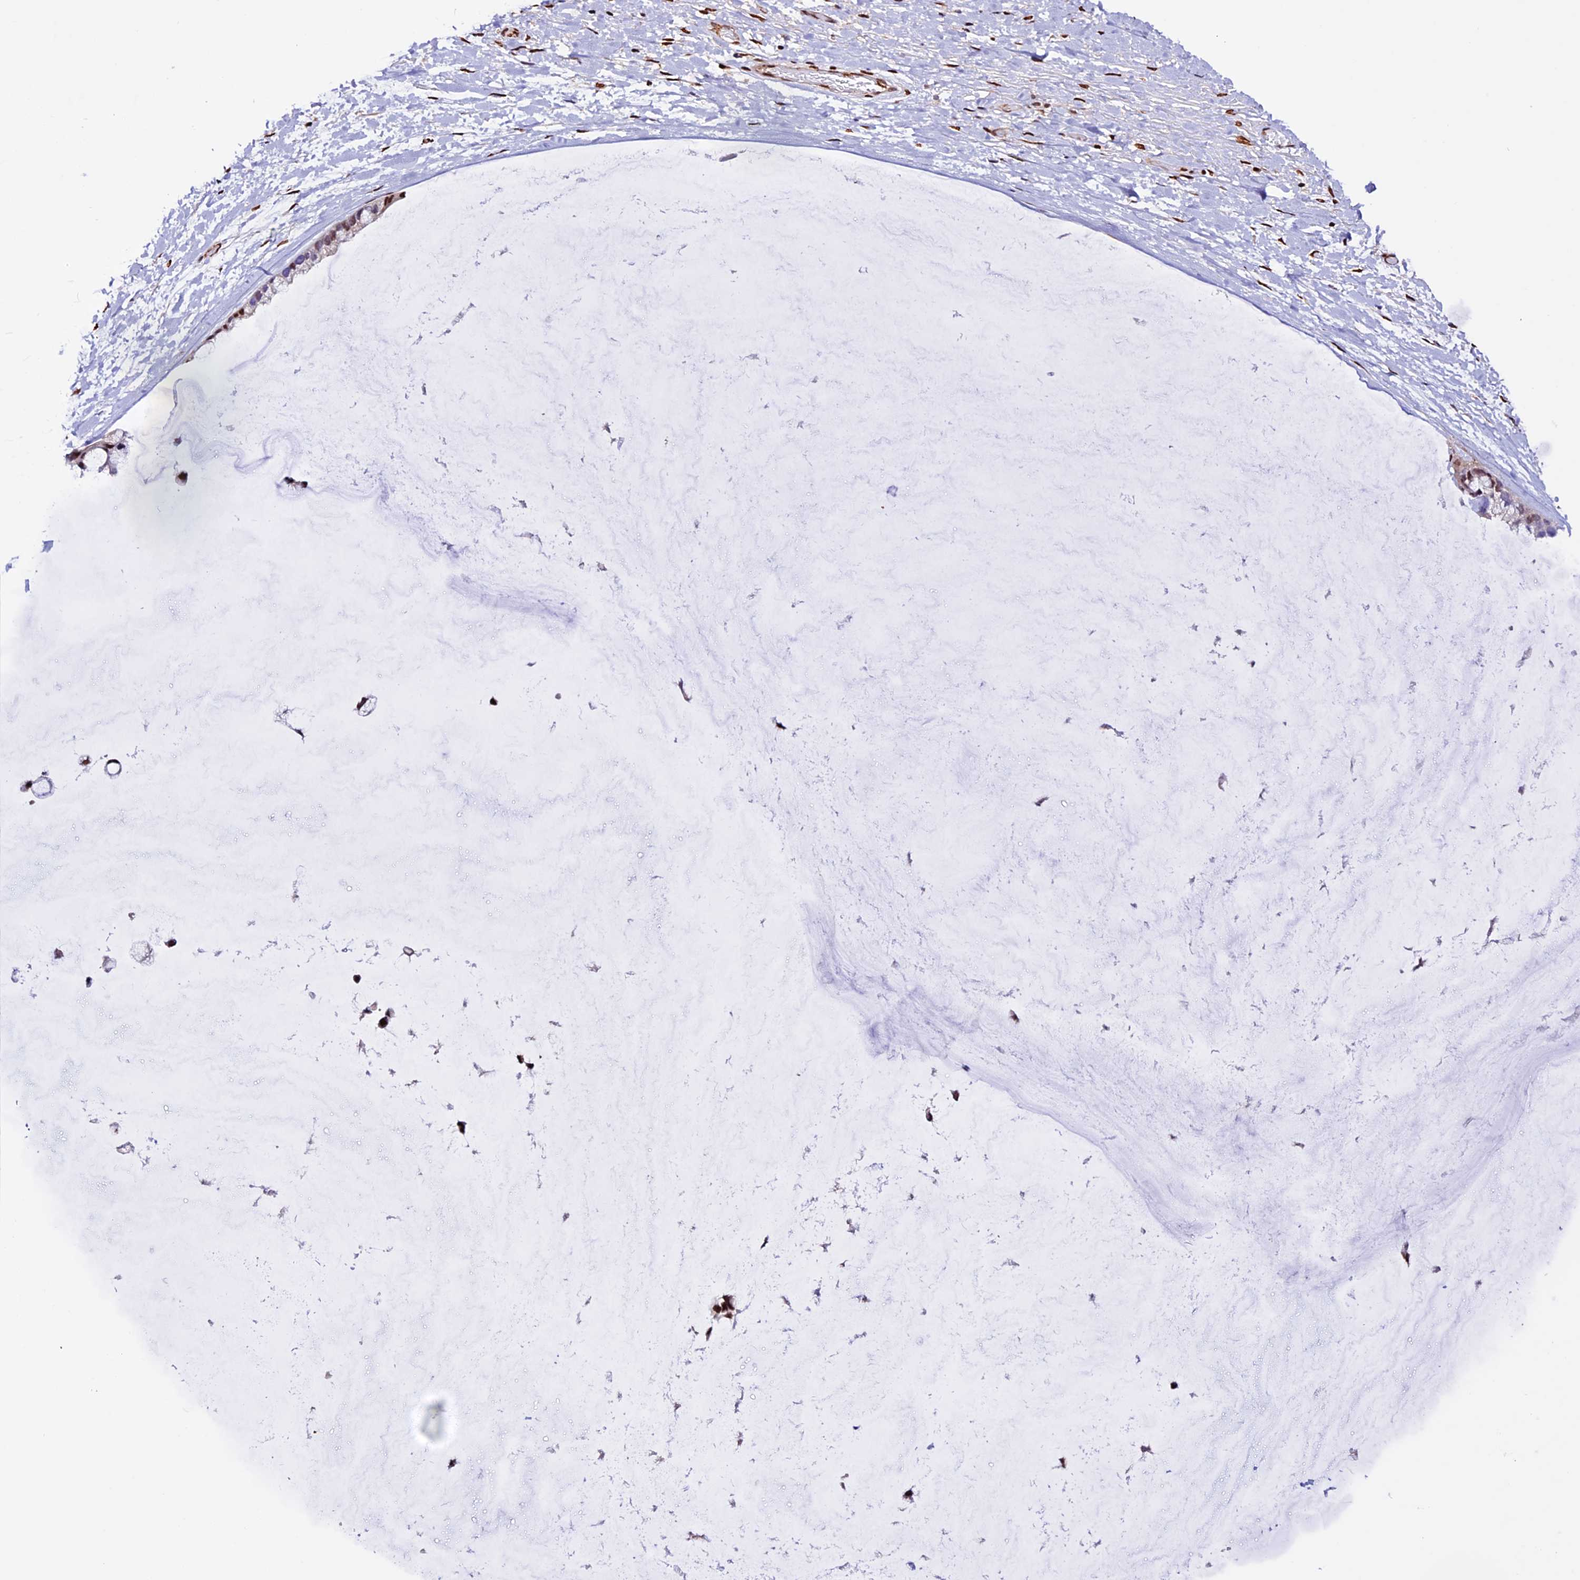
{"staining": {"intensity": "moderate", "quantity": "<25%", "location": "nuclear"}, "tissue": "ovarian cancer", "cell_type": "Tumor cells", "image_type": "cancer", "snomed": [{"axis": "morphology", "description": "Cystadenocarcinoma, mucinous, NOS"}, {"axis": "topography", "description": "Ovary"}], "caption": "Immunohistochemistry histopathology image of neoplastic tissue: ovarian cancer (mucinous cystadenocarcinoma) stained using immunohistochemistry (IHC) exhibits low levels of moderate protein expression localized specifically in the nuclear of tumor cells, appearing as a nuclear brown color.", "gene": "RINL", "patient": {"sex": "female", "age": 39}}